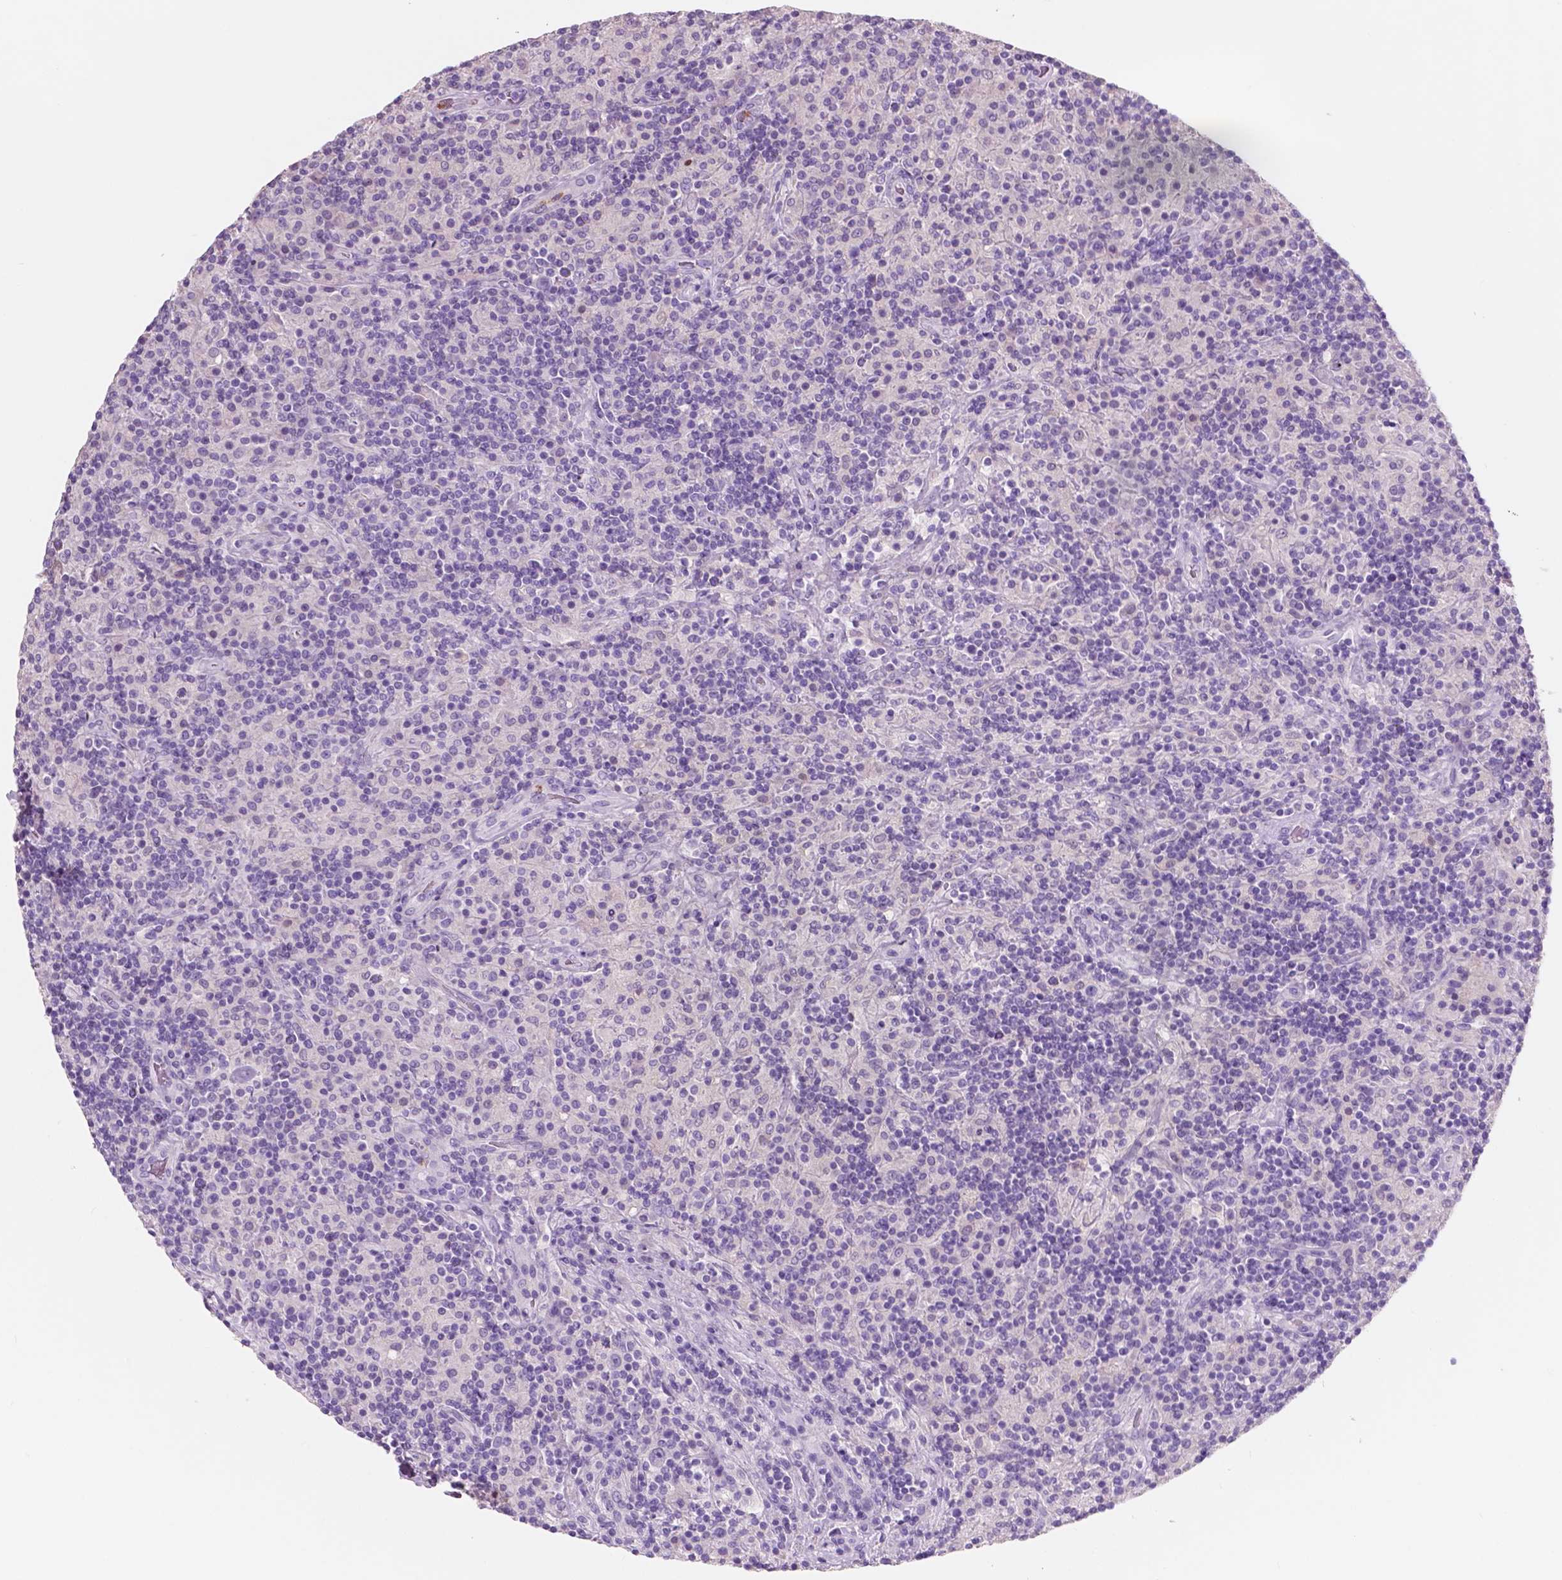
{"staining": {"intensity": "negative", "quantity": "none", "location": "none"}, "tissue": "lymphoma", "cell_type": "Tumor cells", "image_type": "cancer", "snomed": [{"axis": "morphology", "description": "Hodgkin's disease, NOS"}, {"axis": "topography", "description": "Lymph node"}], "caption": "Immunohistochemical staining of lymphoma shows no significant staining in tumor cells. (DAB immunohistochemistry visualized using brightfield microscopy, high magnification).", "gene": "CUZD1", "patient": {"sex": "male", "age": 70}}